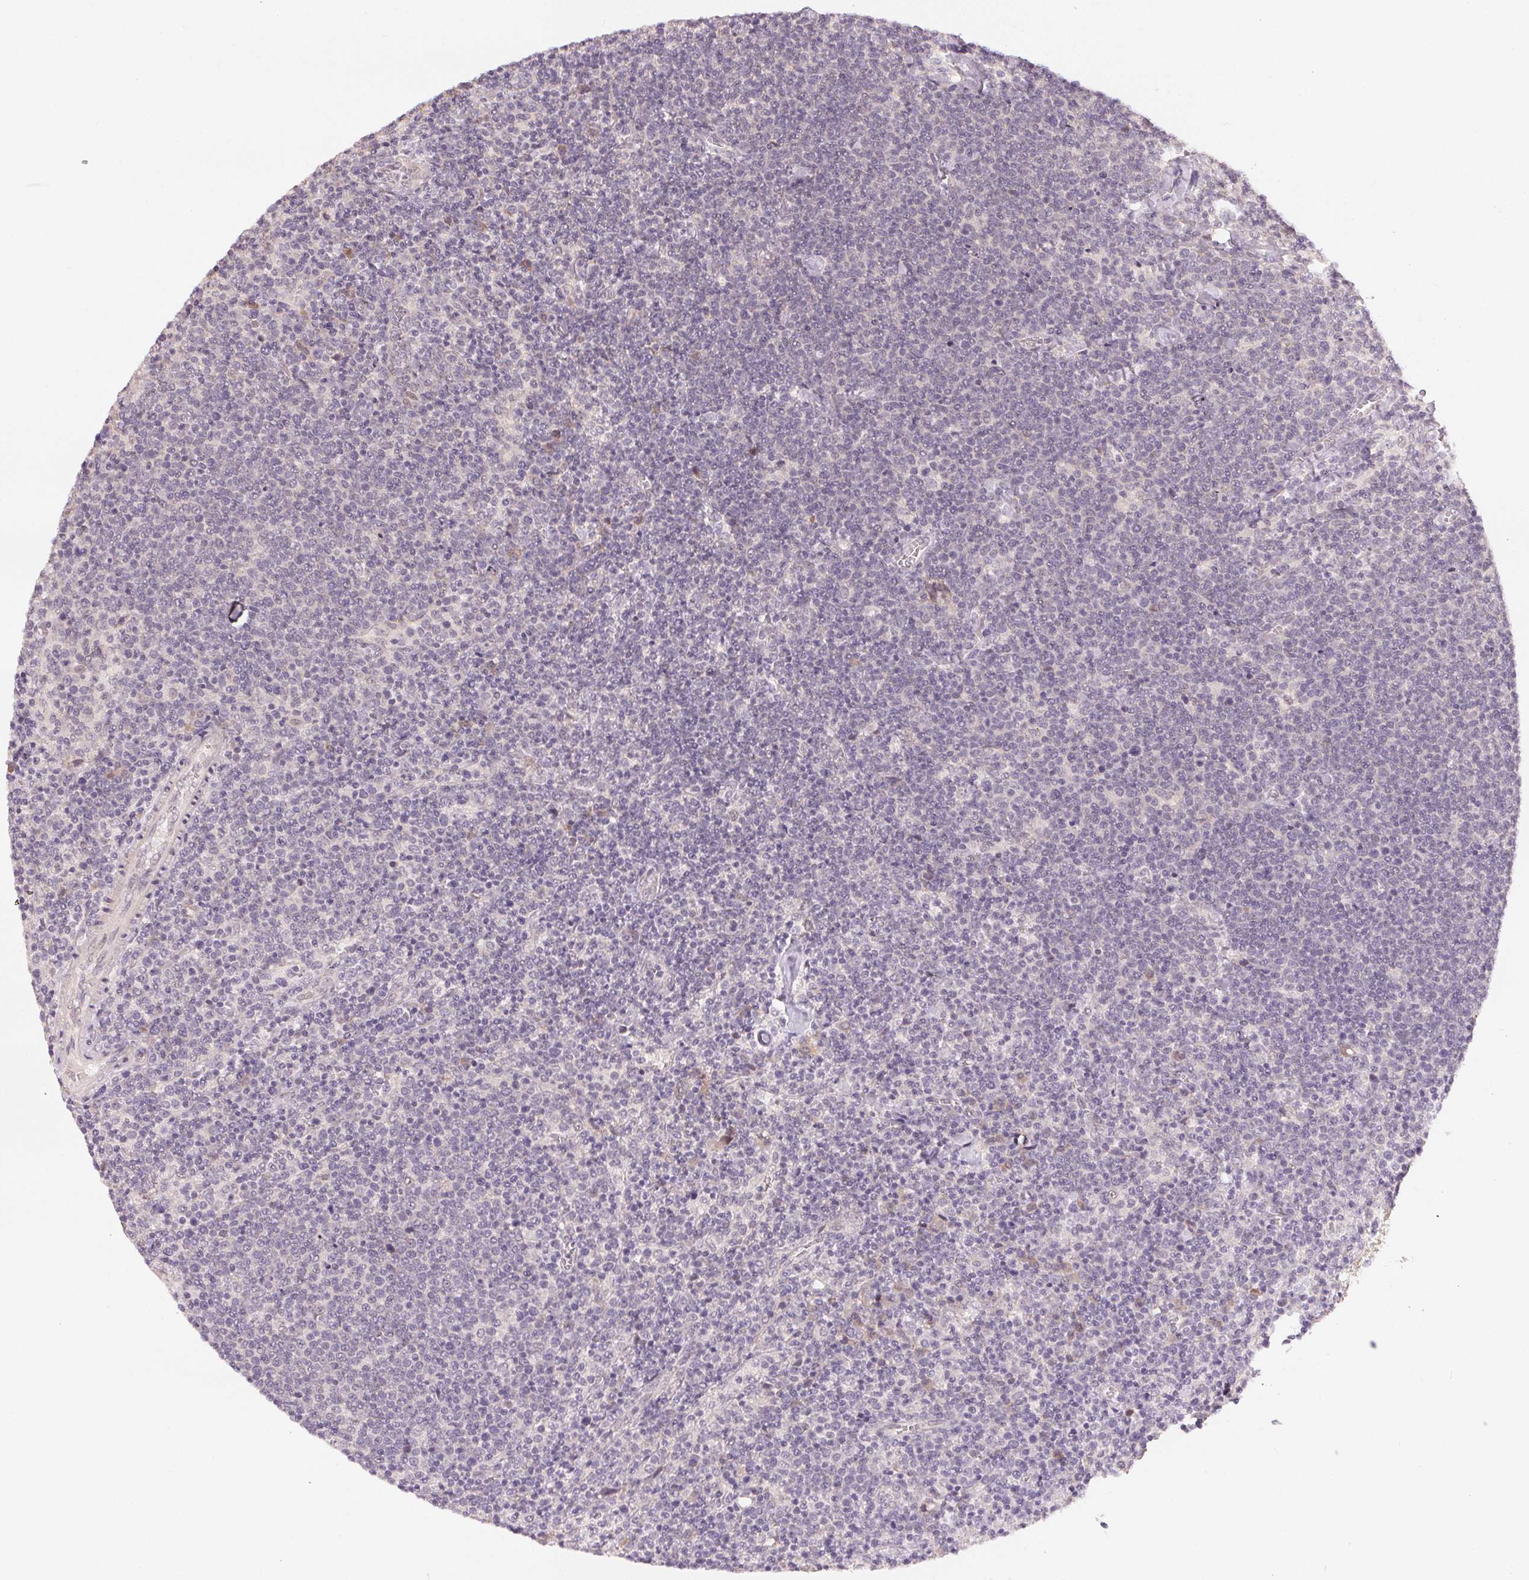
{"staining": {"intensity": "negative", "quantity": "none", "location": "none"}, "tissue": "lymphoma", "cell_type": "Tumor cells", "image_type": "cancer", "snomed": [{"axis": "morphology", "description": "Malignant lymphoma, non-Hodgkin's type, High grade"}, {"axis": "topography", "description": "Lymph node"}], "caption": "High-grade malignant lymphoma, non-Hodgkin's type was stained to show a protein in brown. There is no significant staining in tumor cells.", "gene": "TTC23L", "patient": {"sex": "male", "age": 61}}